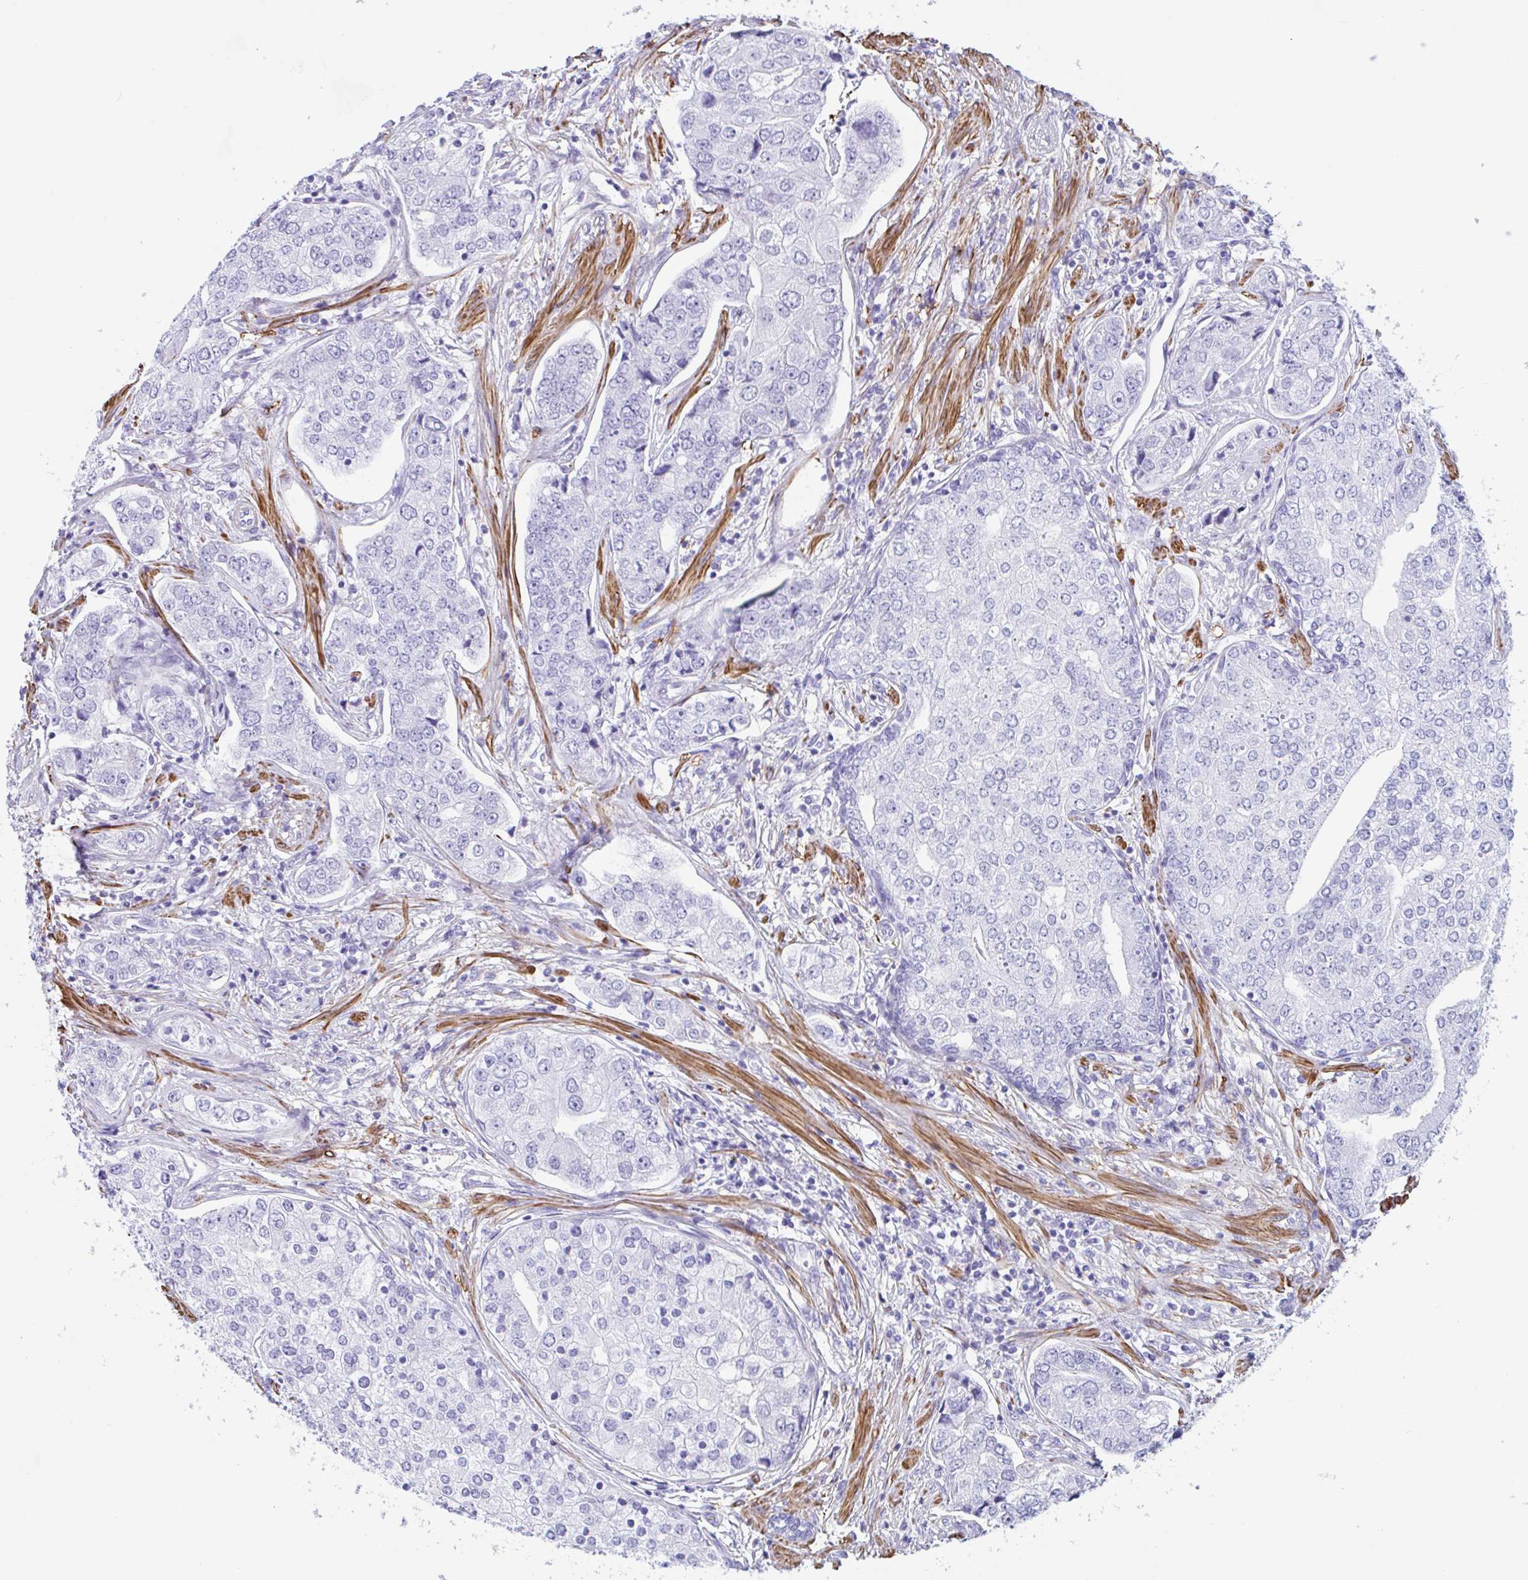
{"staining": {"intensity": "negative", "quantity": "none", "location": "none"}, "tissue": "prostate cancer", "cell_type": "Tumor cells", "image_type": "cancer", "snomed": [{"axis": "morphology", "description": "Adenocarcinoma, High grade"}, {"axis": "topography", "description": "Prostate"}], "caption": "Micrograph shows no protein staining in tumor cells of prostate high-grade adenocarcinoma tissue.", "gene": "TAS2R41", "patient": {"sex": "male", "age": 60}}